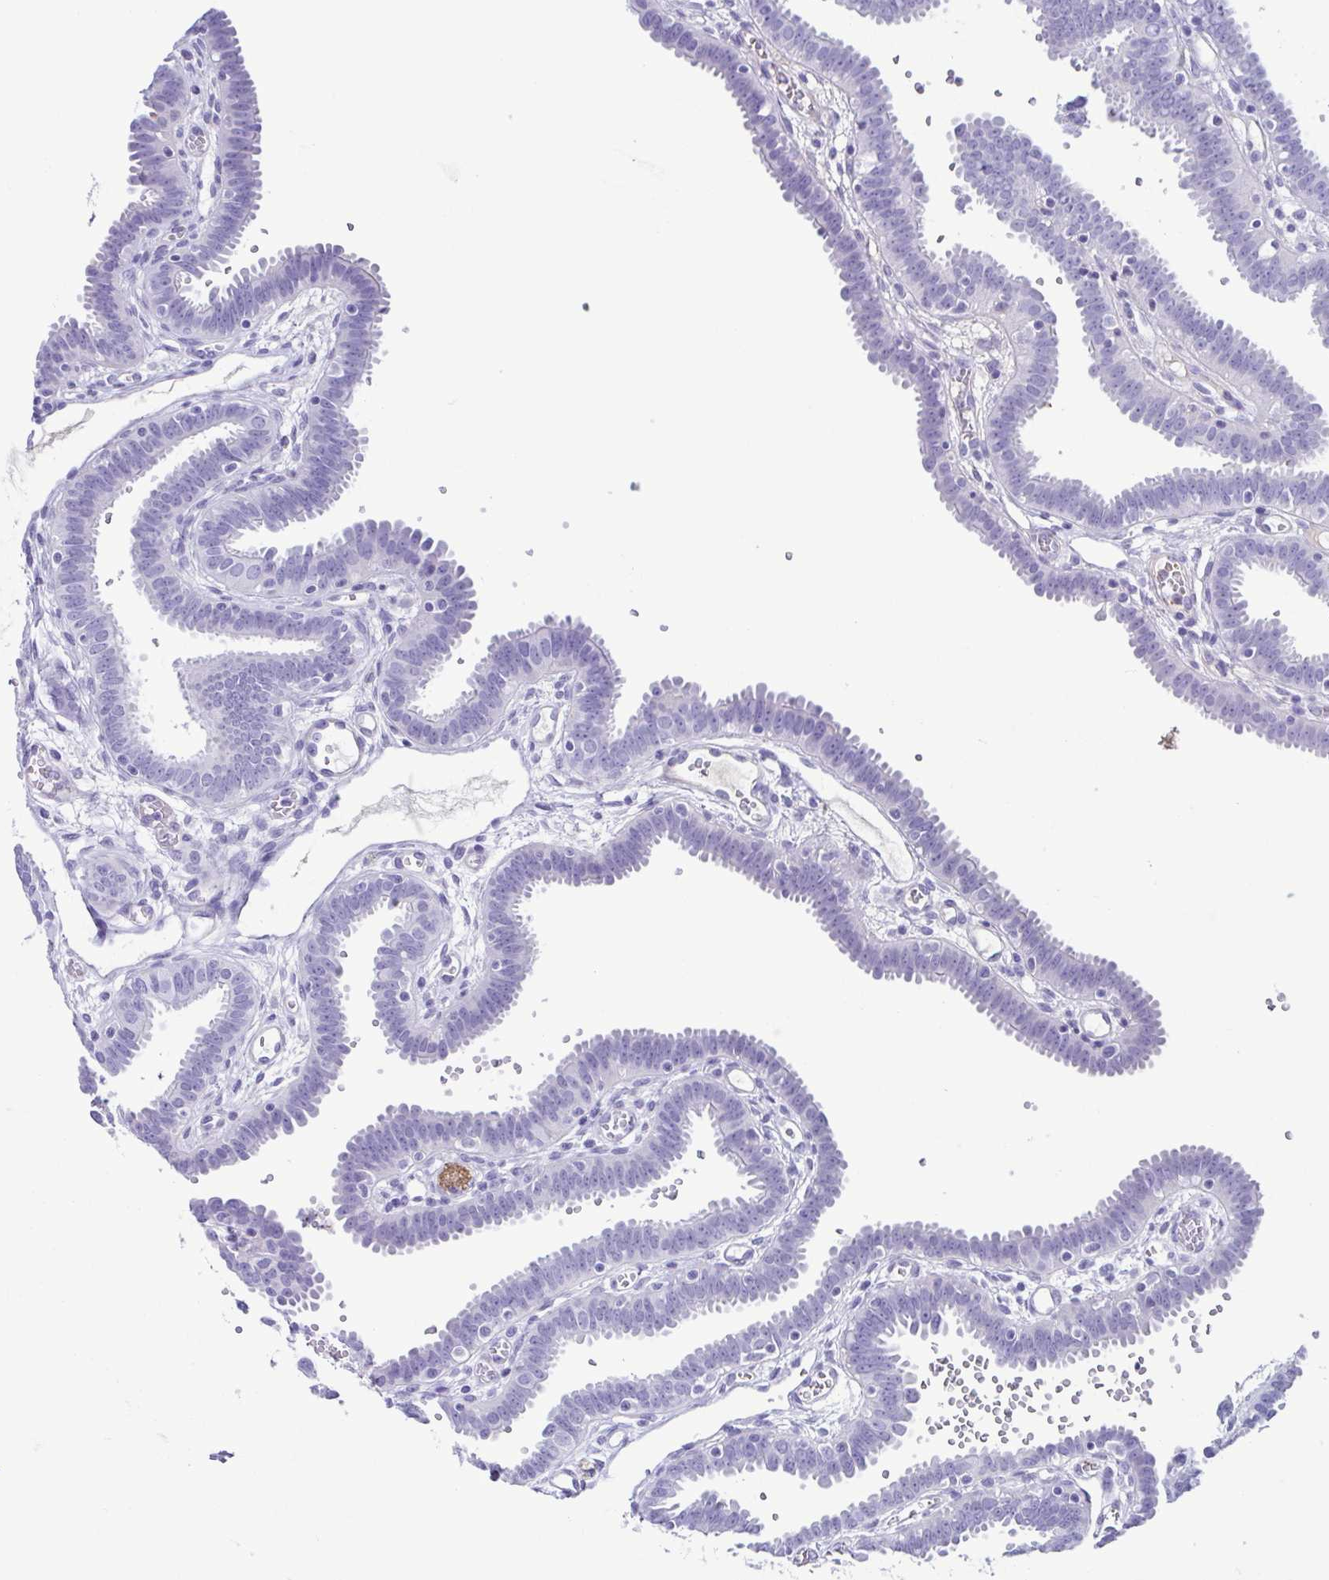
{"staining": {"intensity": "negative", "quantity": "none", "location": "none"}, "tissue": "fallopian tube", "cell_type": "Glandular cells", "image_type": "normal", "snomed": [{"axis": "morphology", "description": "Normal tissue, NOS"}, {"axis": "topography", "description": "Fallopian tube"}], "caption": "Human fallopian tube stained for a protein using immunohistochemistry (IHC) displays no staining in glandular cells.", "gene": "CYP11B1", "patient": {"sex": "female", "age": 37}}